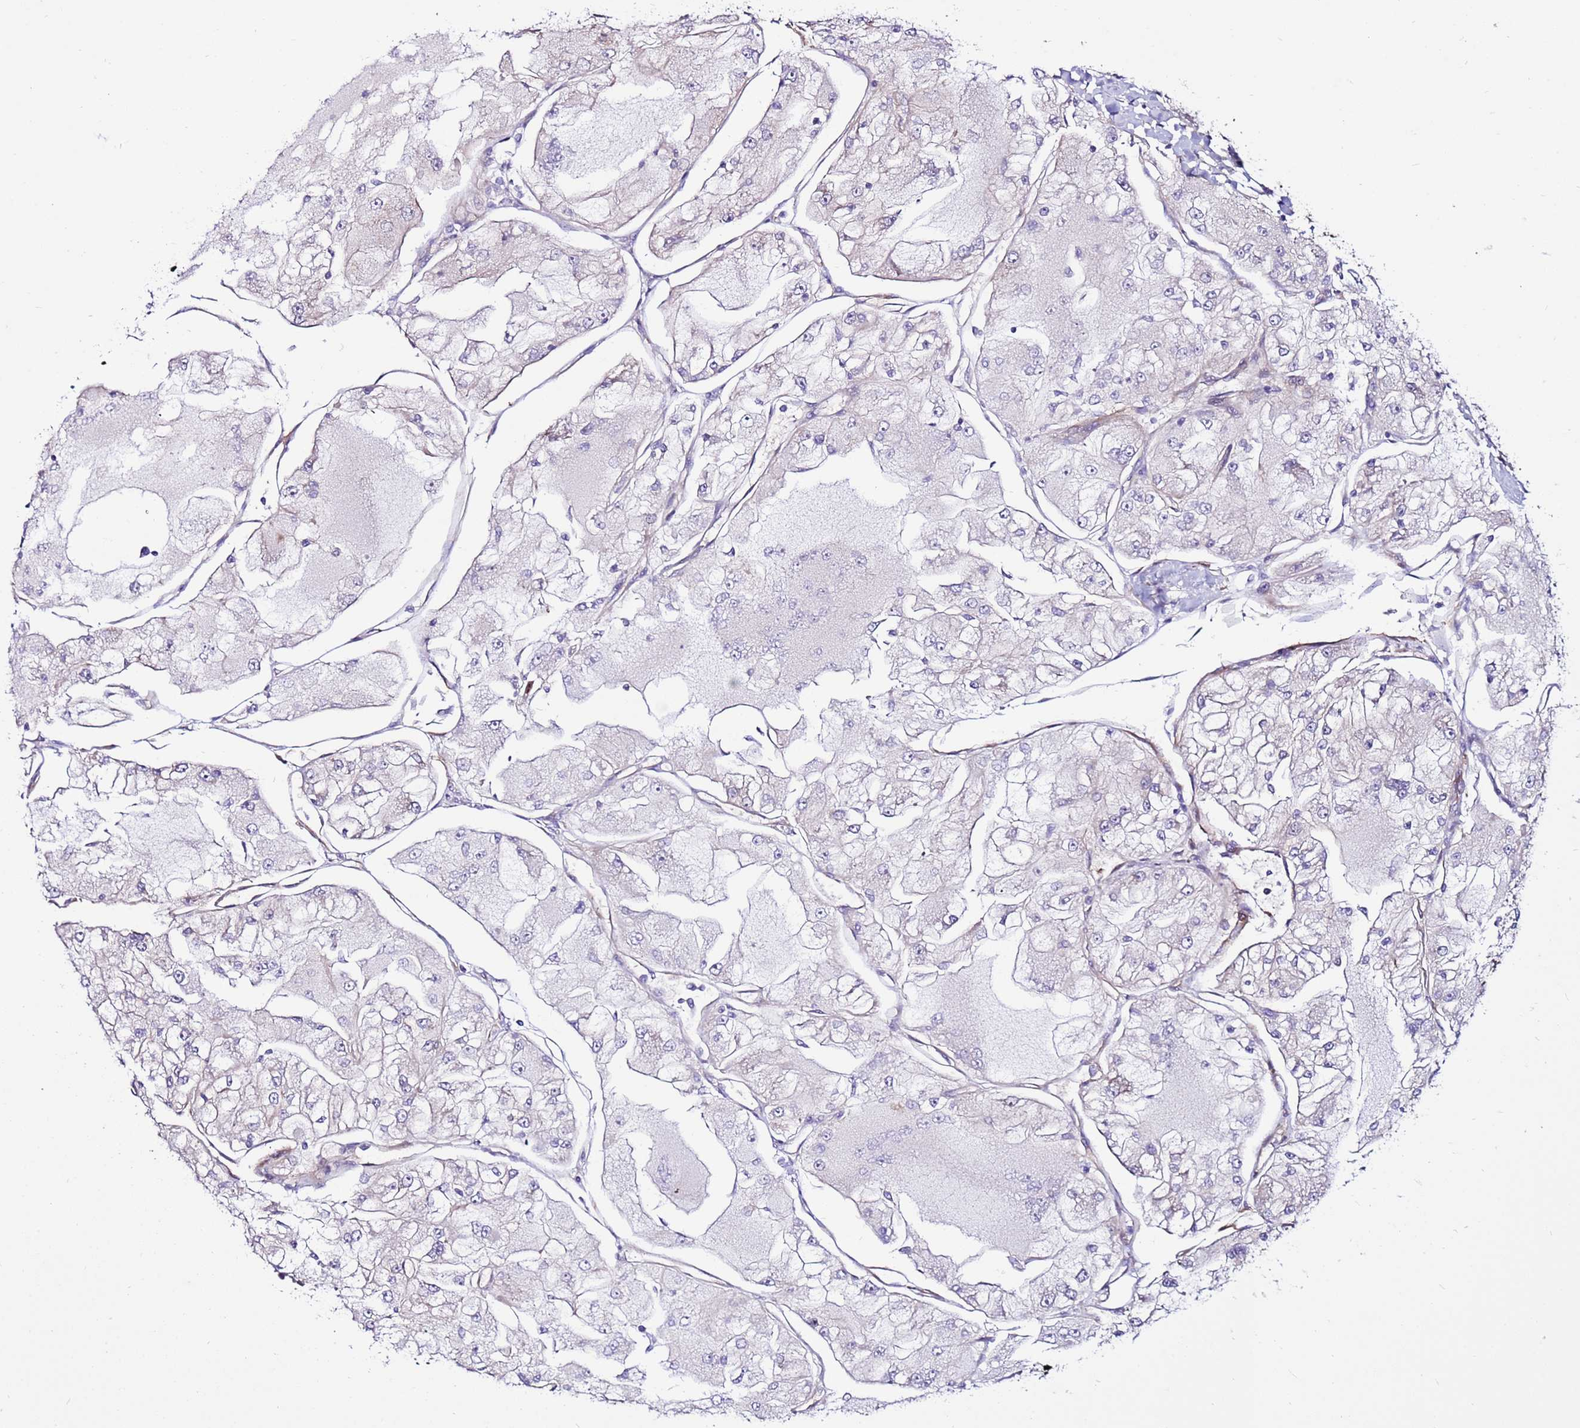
{"staining": {"intensity": "negative", "quantity": "none", "location": "none"}, "tissue": "renal cancer", "cell_type": "Tumor cells", "image_type": "cancer", "snomed": [{"axis": "morphology", "description": "Adenocarcinoma, NOS"}, {"axis": "topography", "description": "Kidney"}], "caption": "Adenocarcinoma (renal) stained for a protein using immunohistochemistry (IHC) exhibits no expression tumor cells.", "gene": "EI24", "patient": {"sex": "female", "age": 72}}